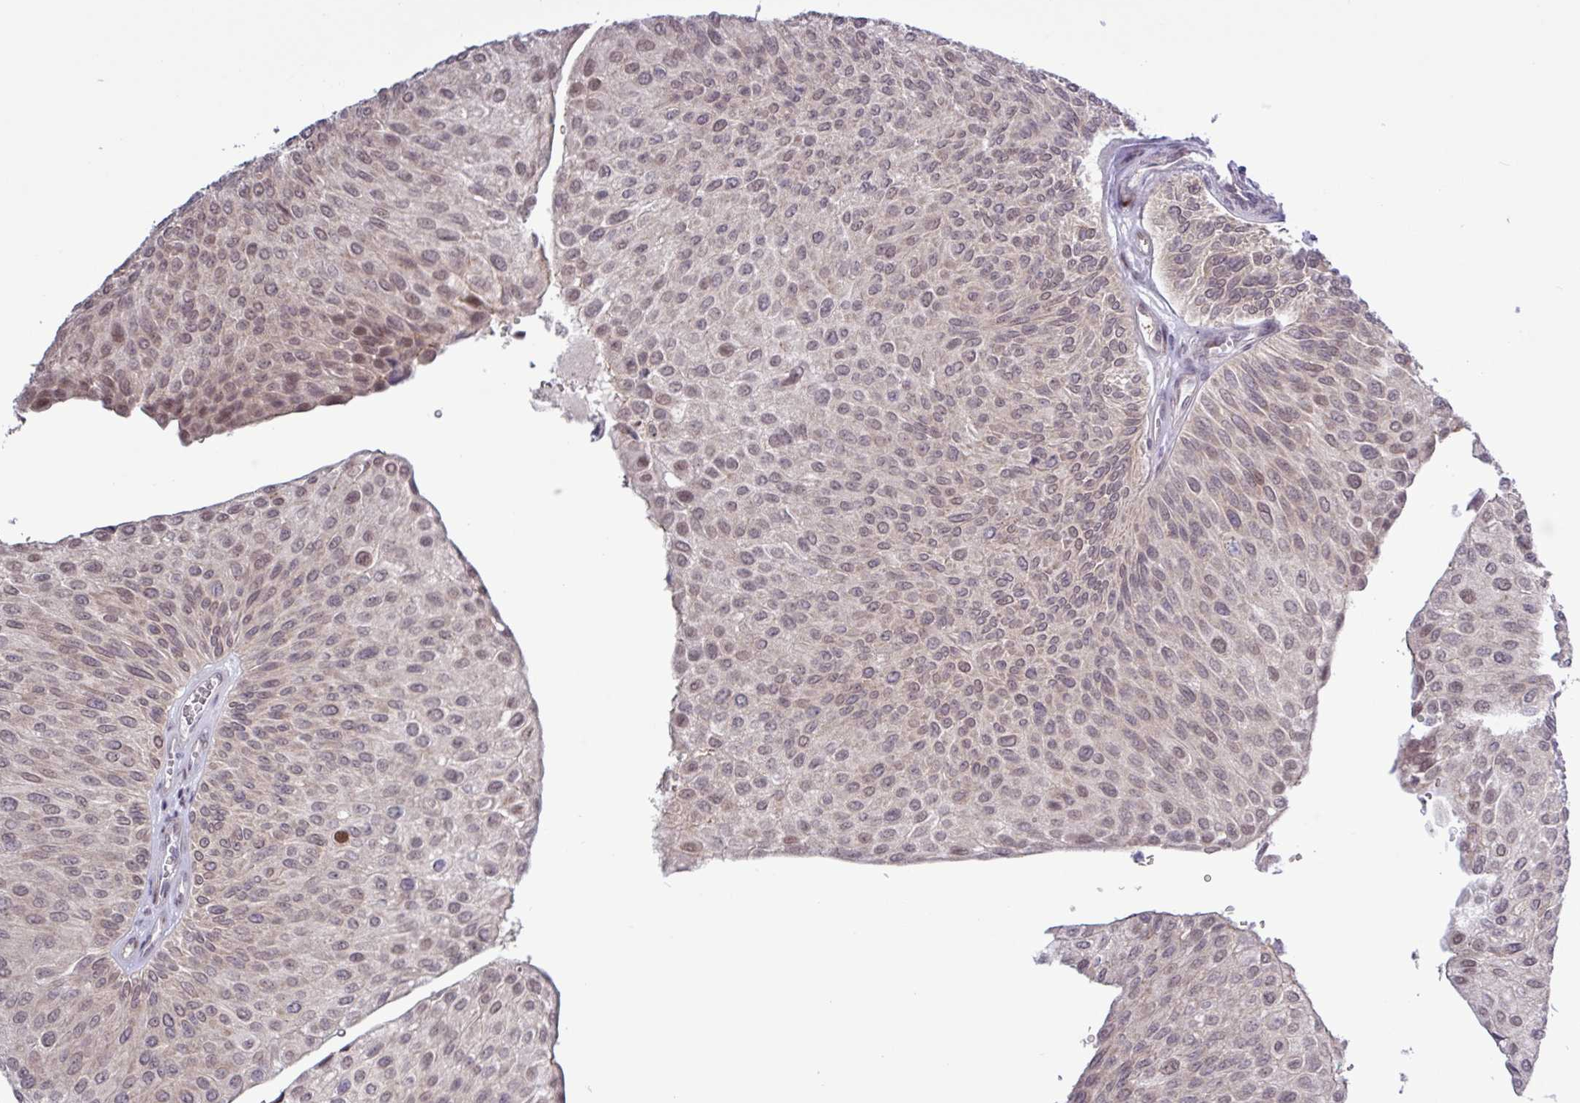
{"staining": {"intensity": "weak", "quantity": "25%-75%", "location": "cytoplasmic/membranous,nuclear"}, "tissue": "urothelial cancer", "cell_type": "Tumor cells", "image_type": "cancer", "snomed": [{"axis": "morphology", "description": "Urothelial carcinoma, NOS"}, {"axis": "topography", "description": "Urinary bladder"}], "caption": "Immunohistochemistry (DAB (3,3'-diaminobenzidine)) staining of urothelial cancer exhibits weak cytoplasmic/membranous and nuclear protein expression in approximately 25%-75% of tumor cells.", "gene": "RTL3", "patient": {"sex": "male", "age": 67}}